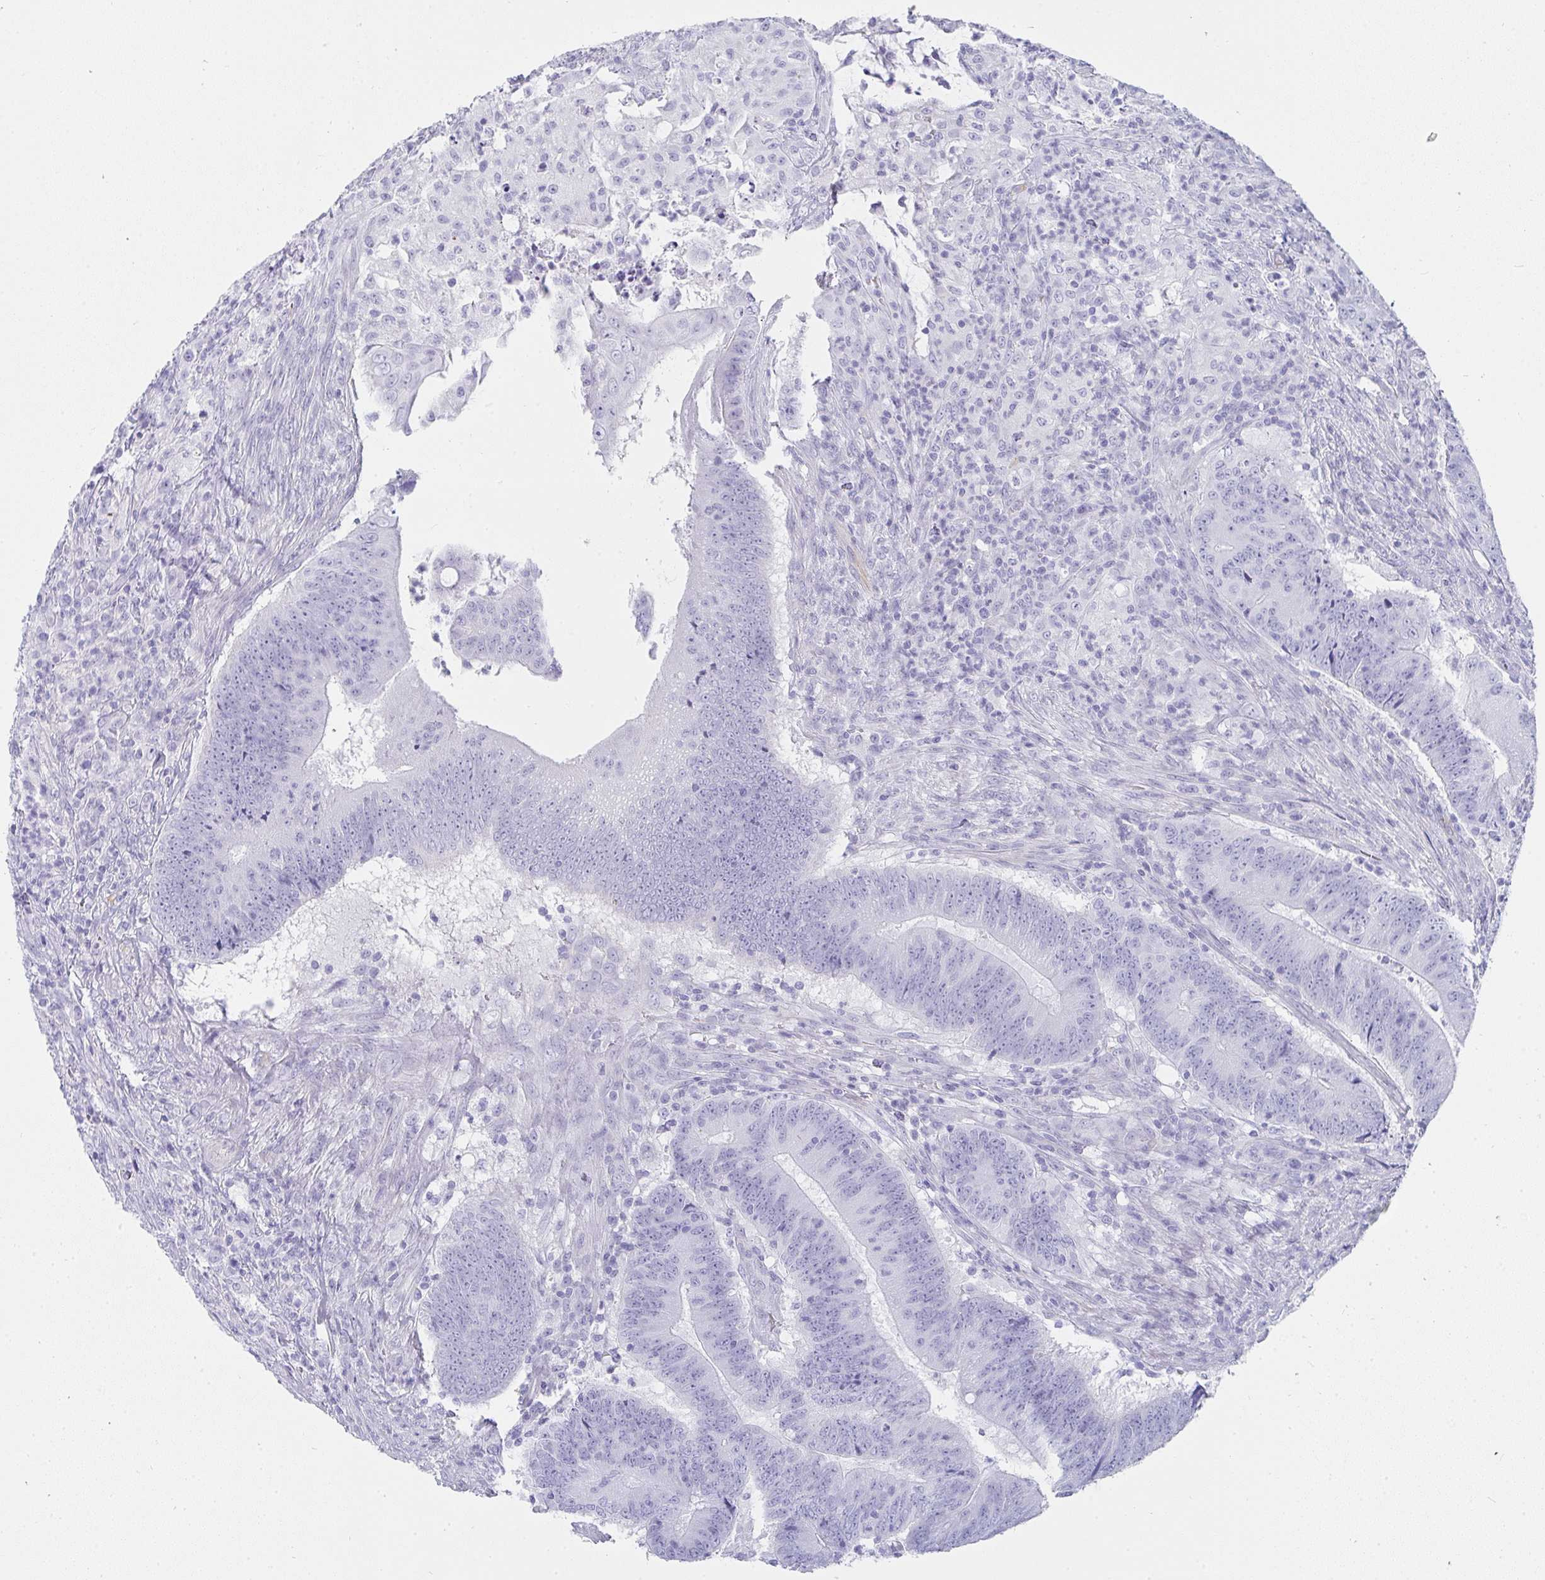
{"staining": {"intensity": "negative", "quantity": "none", "location": "none"}, "tissue": "colorectal cancer", "cell_type": "Tumor cells", "image_type": "cancer", "snomed": [{"axis": "morphology", "description": "Adenocarcinoma, NOS"}, {"axis": "topography", "description": "Colon"}], "caption": "Tumor cells show no significant expression in colorectal adenocarcinoma.", "gene": "PRND", "patient": {"sex": "female", "age": 87}}